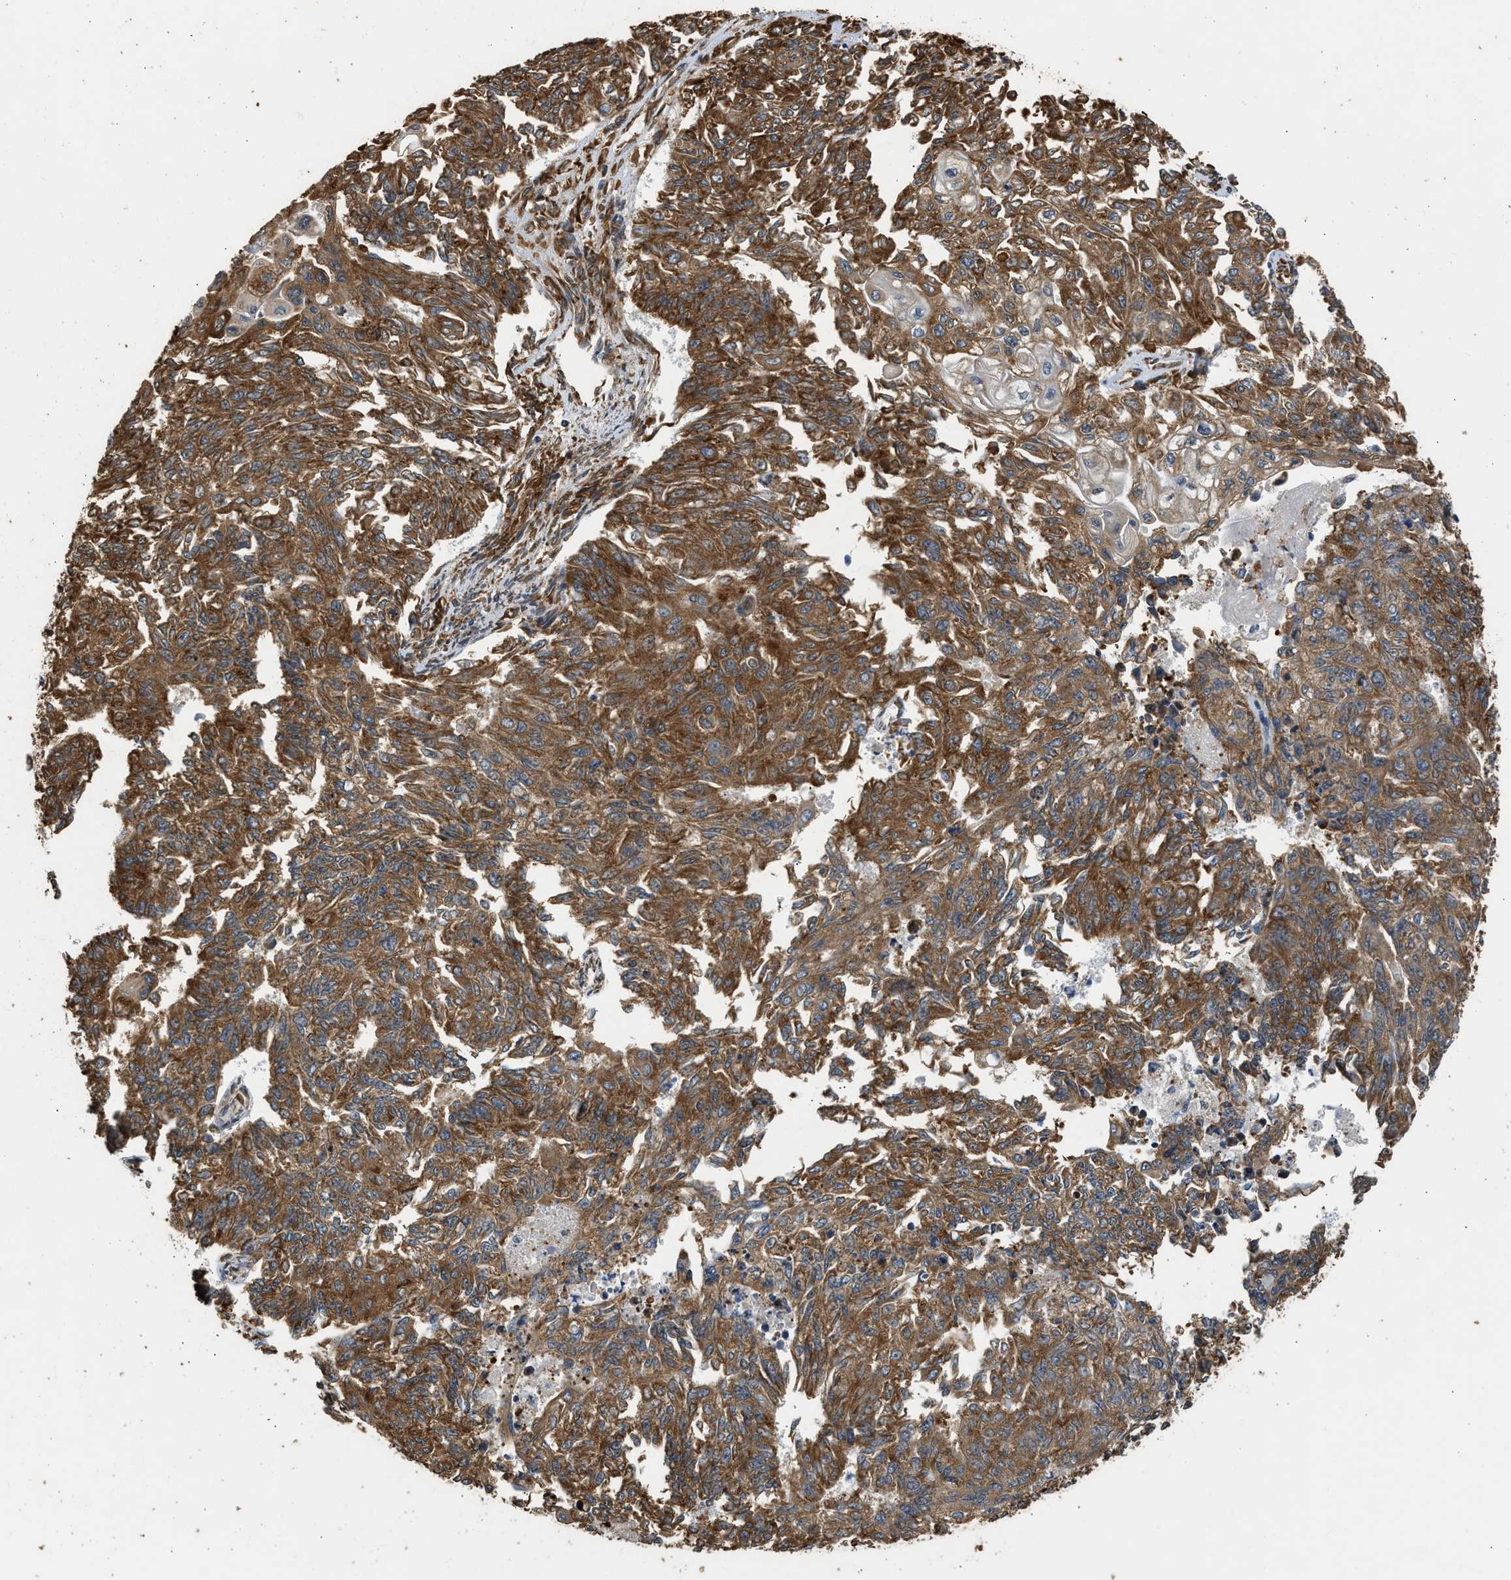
{"staining": {"intensity": "strong", "quantity": ">75%", "location": "cytoplasmic/membranous"}, "tissue": "endometrial cancer", "cell_type": "Tumor cells", "image_type": "cancer", "snomed": [{"axis": "morphology", "description": "Adenocarcinoma, NOS"}, {"axis": "topography", "description": "Endometrium"}], "caption": "An immunohistochemistry (IHC) micrograph of tumor tissue is shown. Protein staining in brown shows strong cytoplasmic/membranous positivity in endometrial cancer (adenocarcinoma) within tumor cells.", "gene": "SLC36A4", "patient": {"sex": "female", "age": 32}}